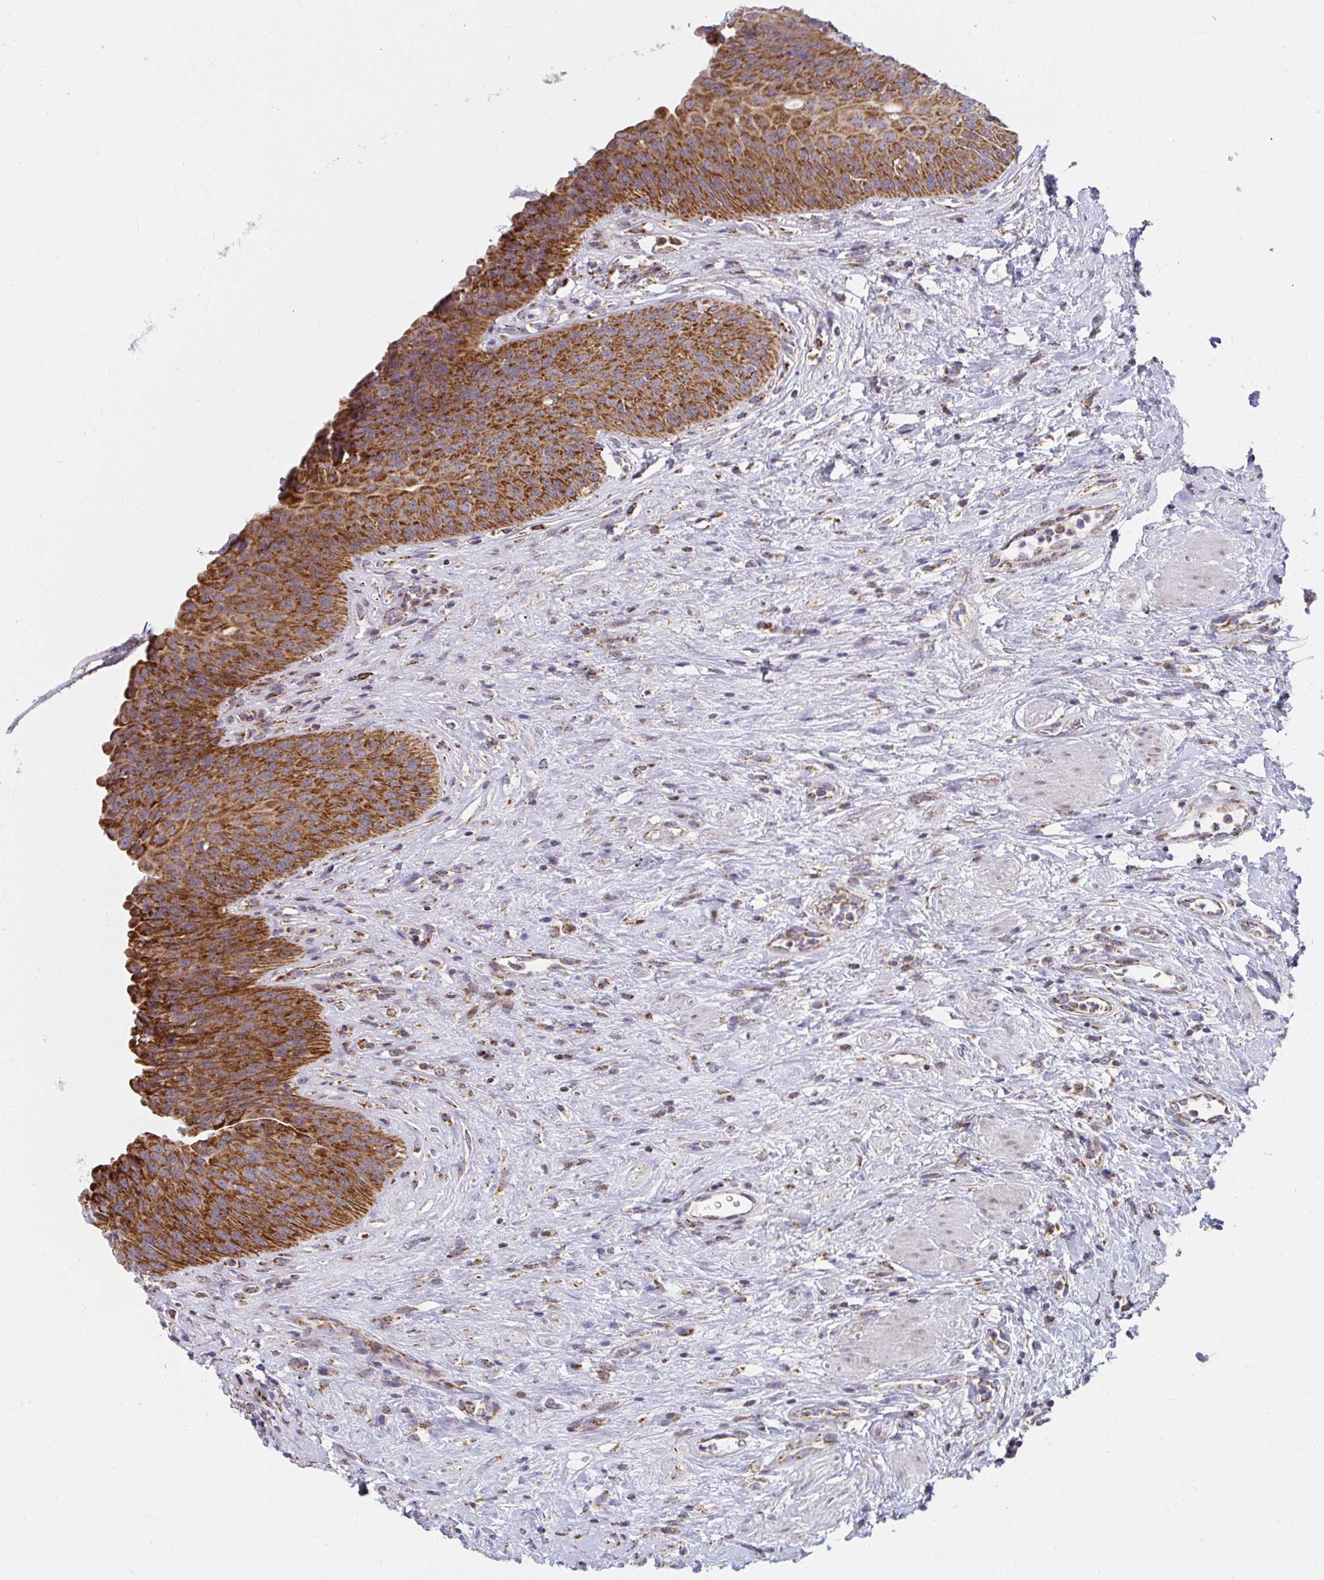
{"staining": {"intensity": "strong", "quantity": ">75%", "location": "cytoplasmic/membranous"}, "tissue": "urinary bladder", "cell_type": "Urothelial cells", "image_type": "normal", "snomed": [{"axis": "morphology", "description": "Normal tissue, NOS"}, {"axis": "topography", "description": "Urinary bladder"}], "caption": "Immunohistochemical staining of benign human urinary bladder shows strong cytoplasmic/membranous protein expression in about >75% of urothelial cells.", "gene": "EXOC5", "patient": {"sex": "female", "age": 56}}